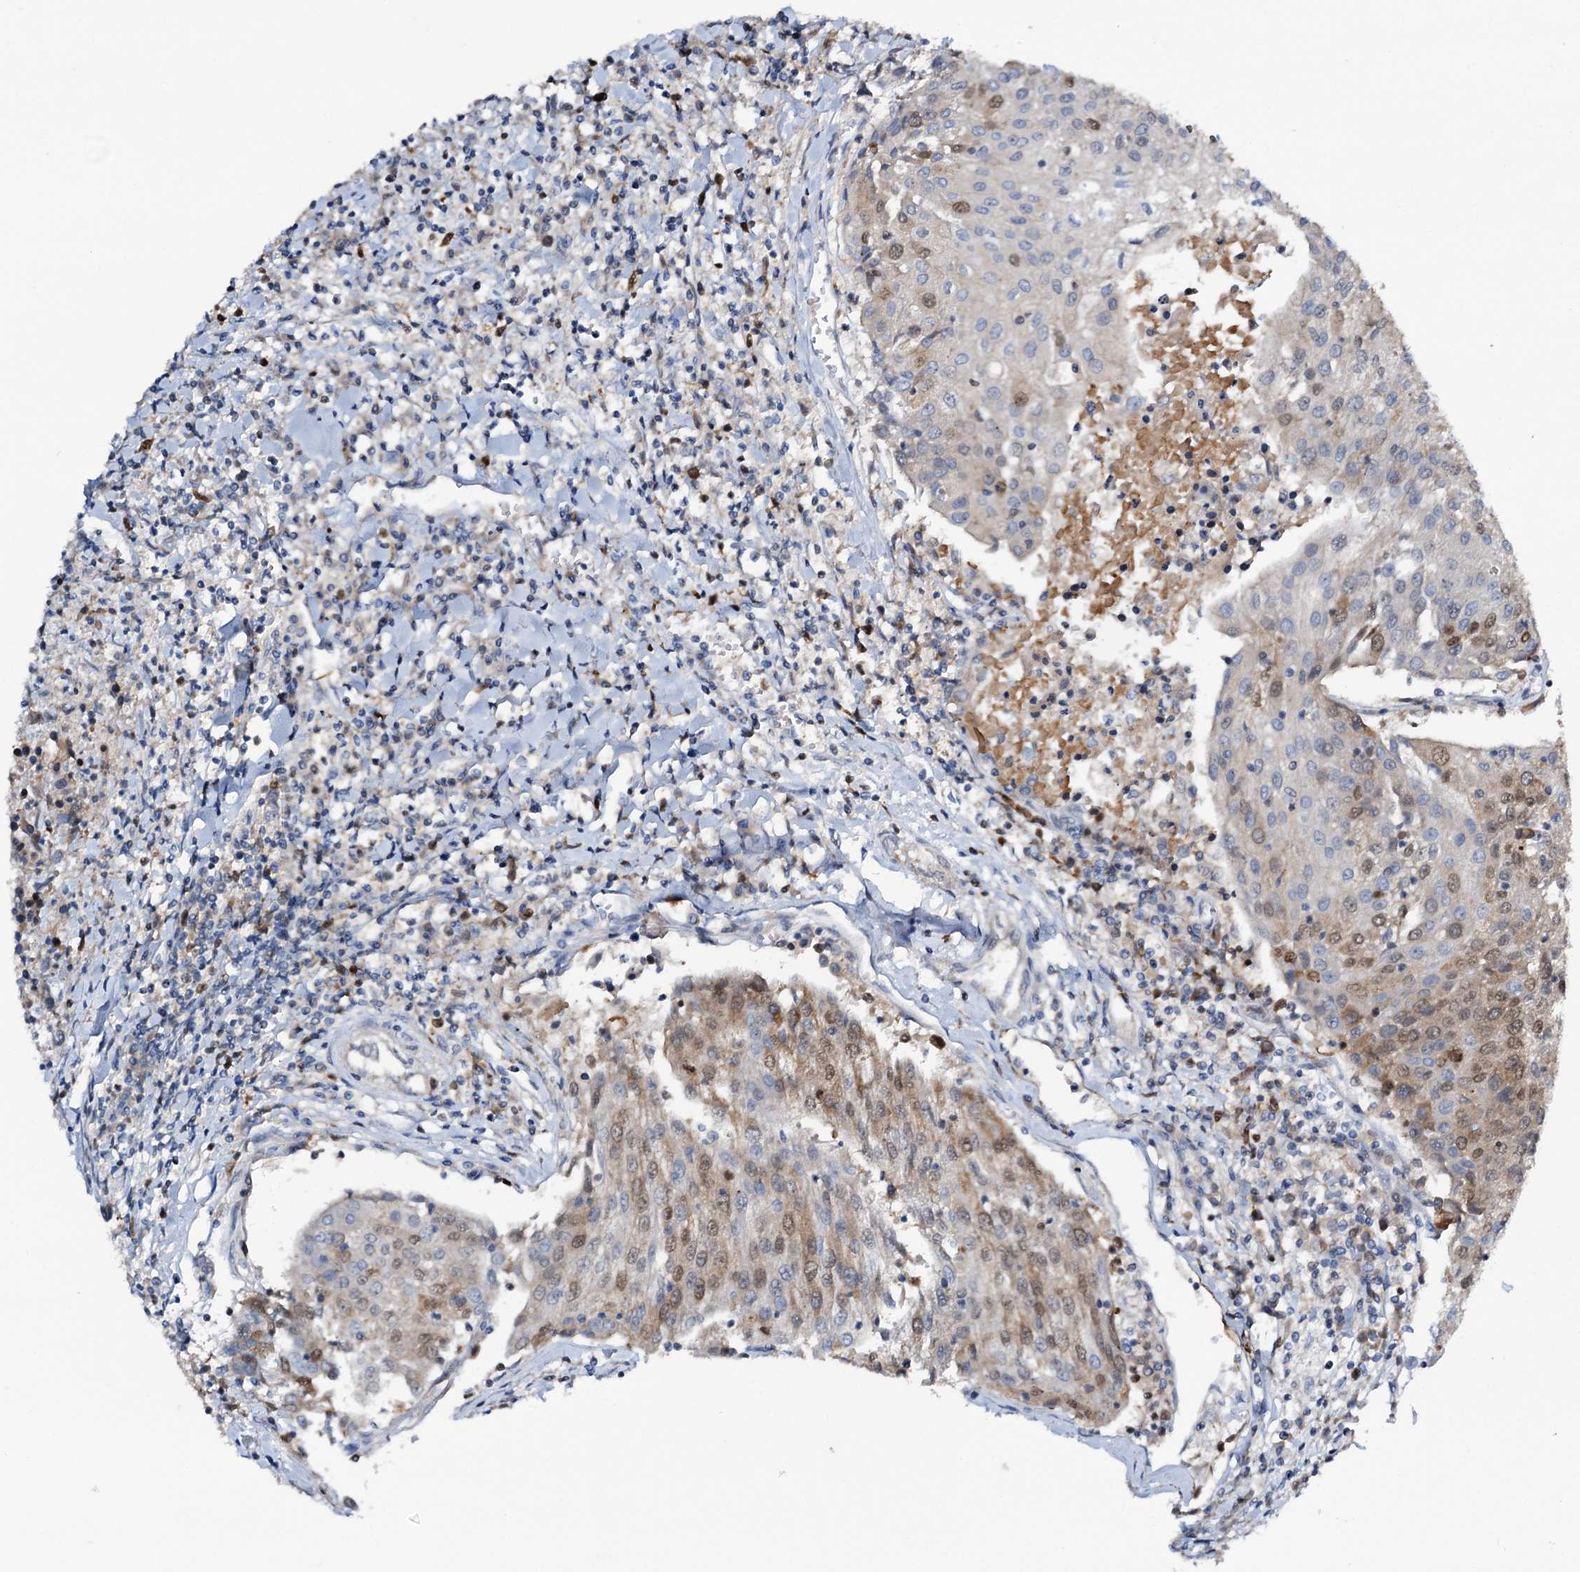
{"staining": {"intensity": "weak", "quantity": "25%-75%", "location": "cytoplasmic/membranous,nuclear"}, "tissue": "urothelial cancer", "cell_type": "Tumor cells", "image_type": "cancer", "snomed": [{"axis": "morphology", "description": "Urothelial carcinoma, High grade"}, {"axis": "topography", "description": "Urinary bladder"}], "caption": "Protein staining of urothelial cancer tissue shows weak cytoplasmic/membranous and nuclear expression in about 25%-75% of tumor cells.", "gene": "NCAPD2", "patient": {"sex": "female", "age": 85}}